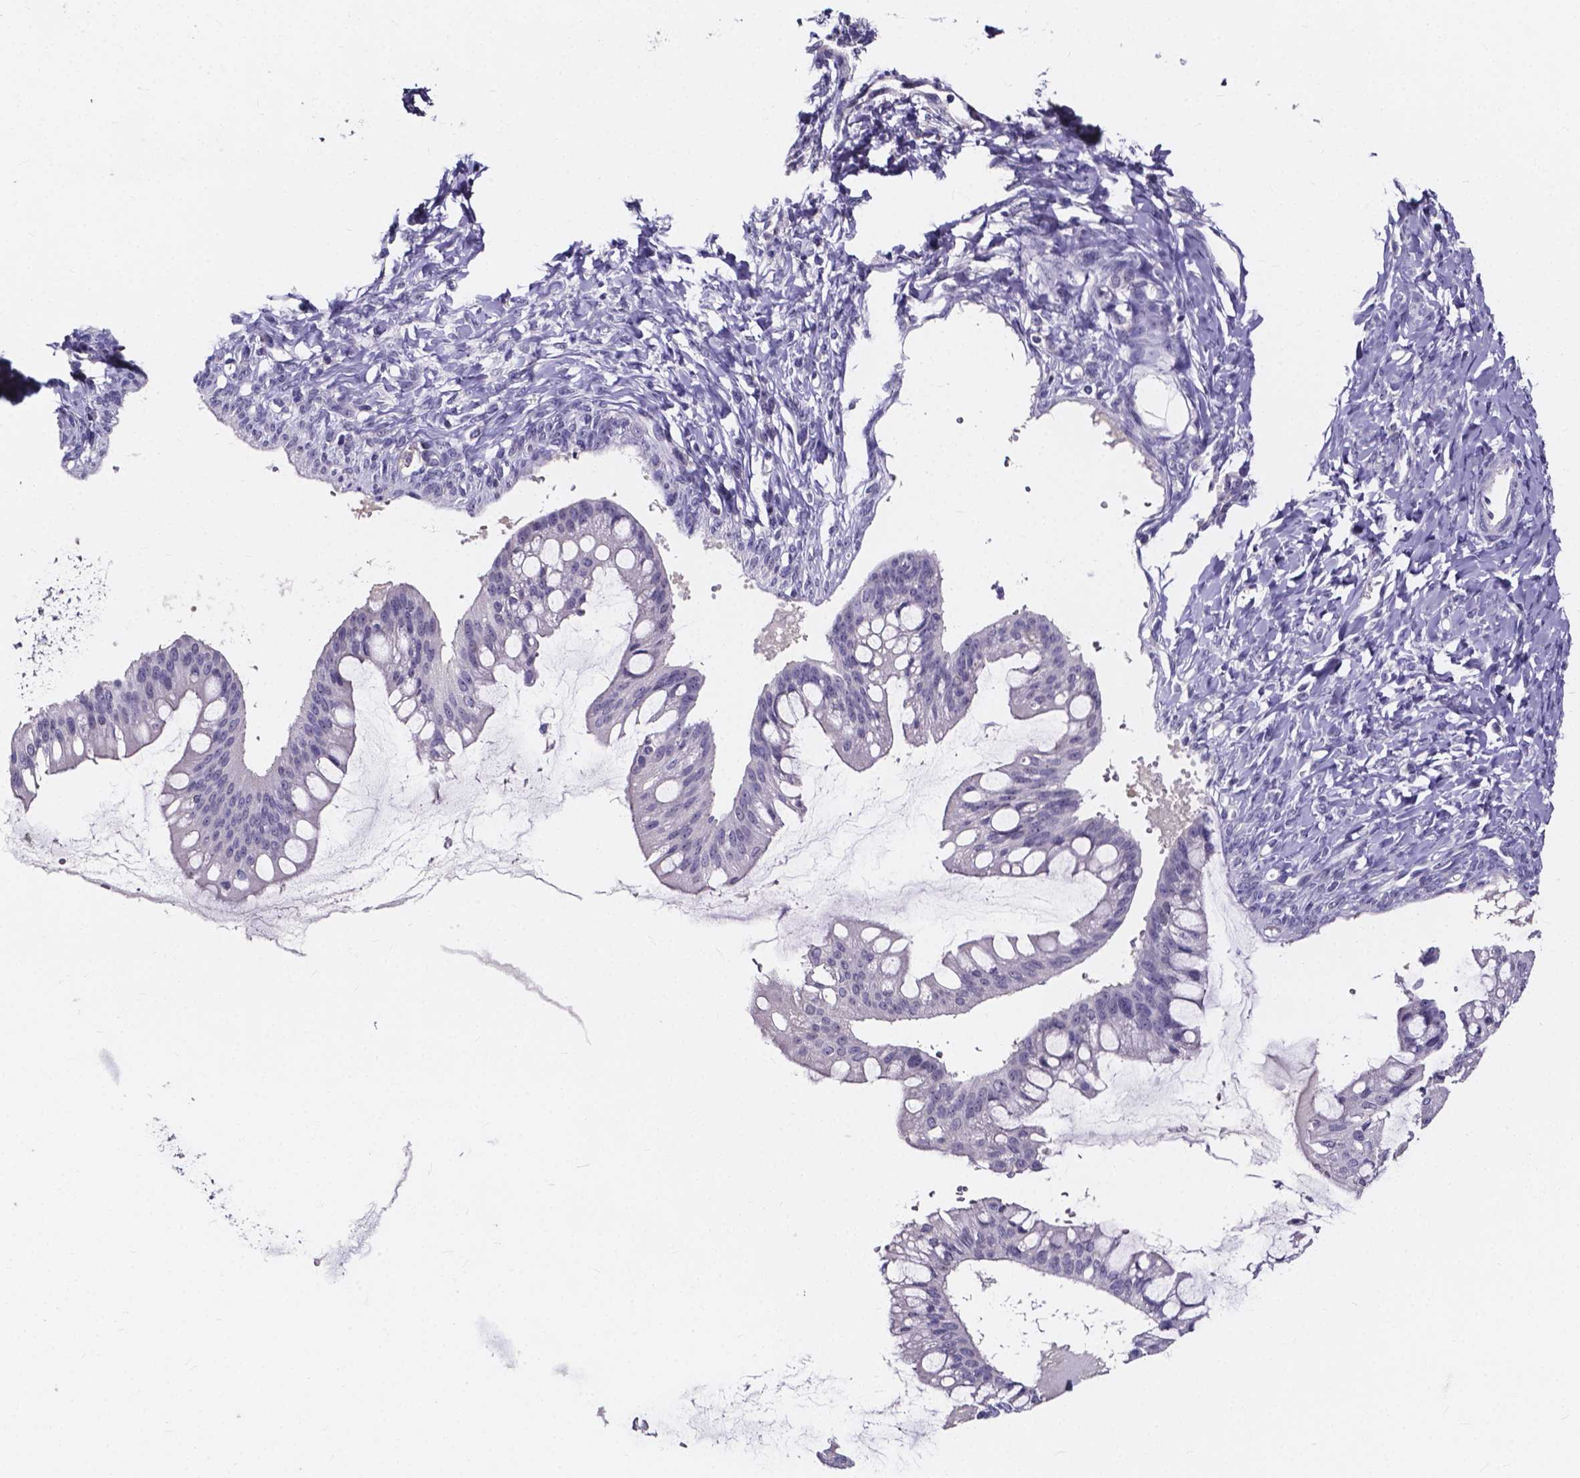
{"staining": {"intensity": "negative", "quantity": "none", "location": "none"}, "tissue": "ovarian cancer", "cell_type": "Tumor cells", "image_type": "cancer", "snomed": [{"axis": "morphology", "description": "Cystadenocarcinoma, mucinous, NOS"}, {"axis": "topography", "description": "Ovary"}], "caption": "Immunohistochemistry (IHC) image of neoplastic tissue: ovarian cancer (mucinous cystadenocarcinoma) stained with DAB reveals no significant protein staining in tumor cells.", "gene": "SPOCD1", "patient": {"sex": "female", "age": 73}}